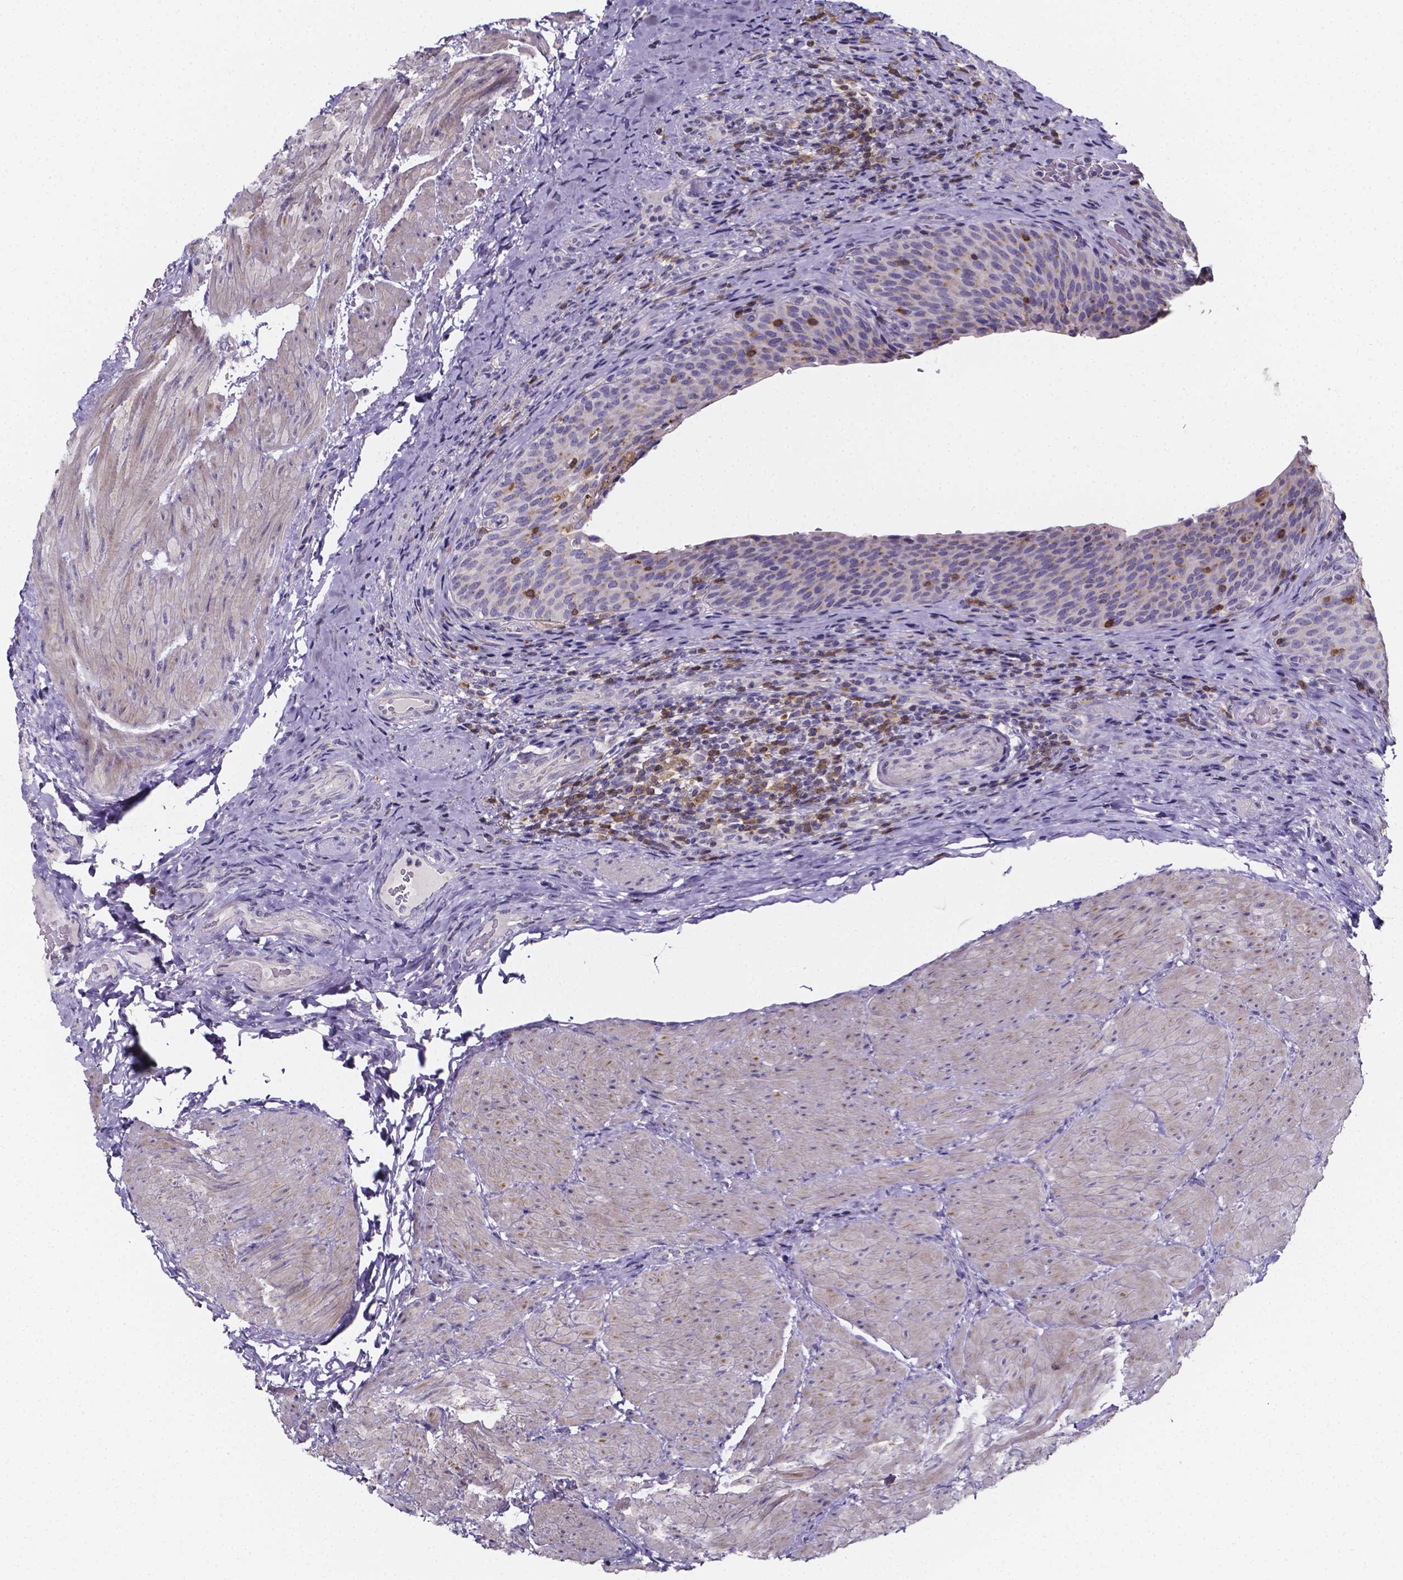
{"staining": {"intensity": "negative", "quantity": "none", "location": "none"}, "tissue": "urinary bladder", "cell_type": "Urothelial cells", "image_type": "normal", "snomed": [{"axis": "morphology", "description": "Normal tissue, NOS"}, {"axis": "topography", "description": "Urinary bladder"}, {"axis": "topography", "description": "Peripheral nerve tissue"}], "caption": "Immunohistochemical staining of benign urinary bladder shows no significant expression in urothelial cells. (DAB immunohistochemistry (IHC), high magnification).", "gene": "THEMIS", "patient": {"sex": "male", "age": 66}}